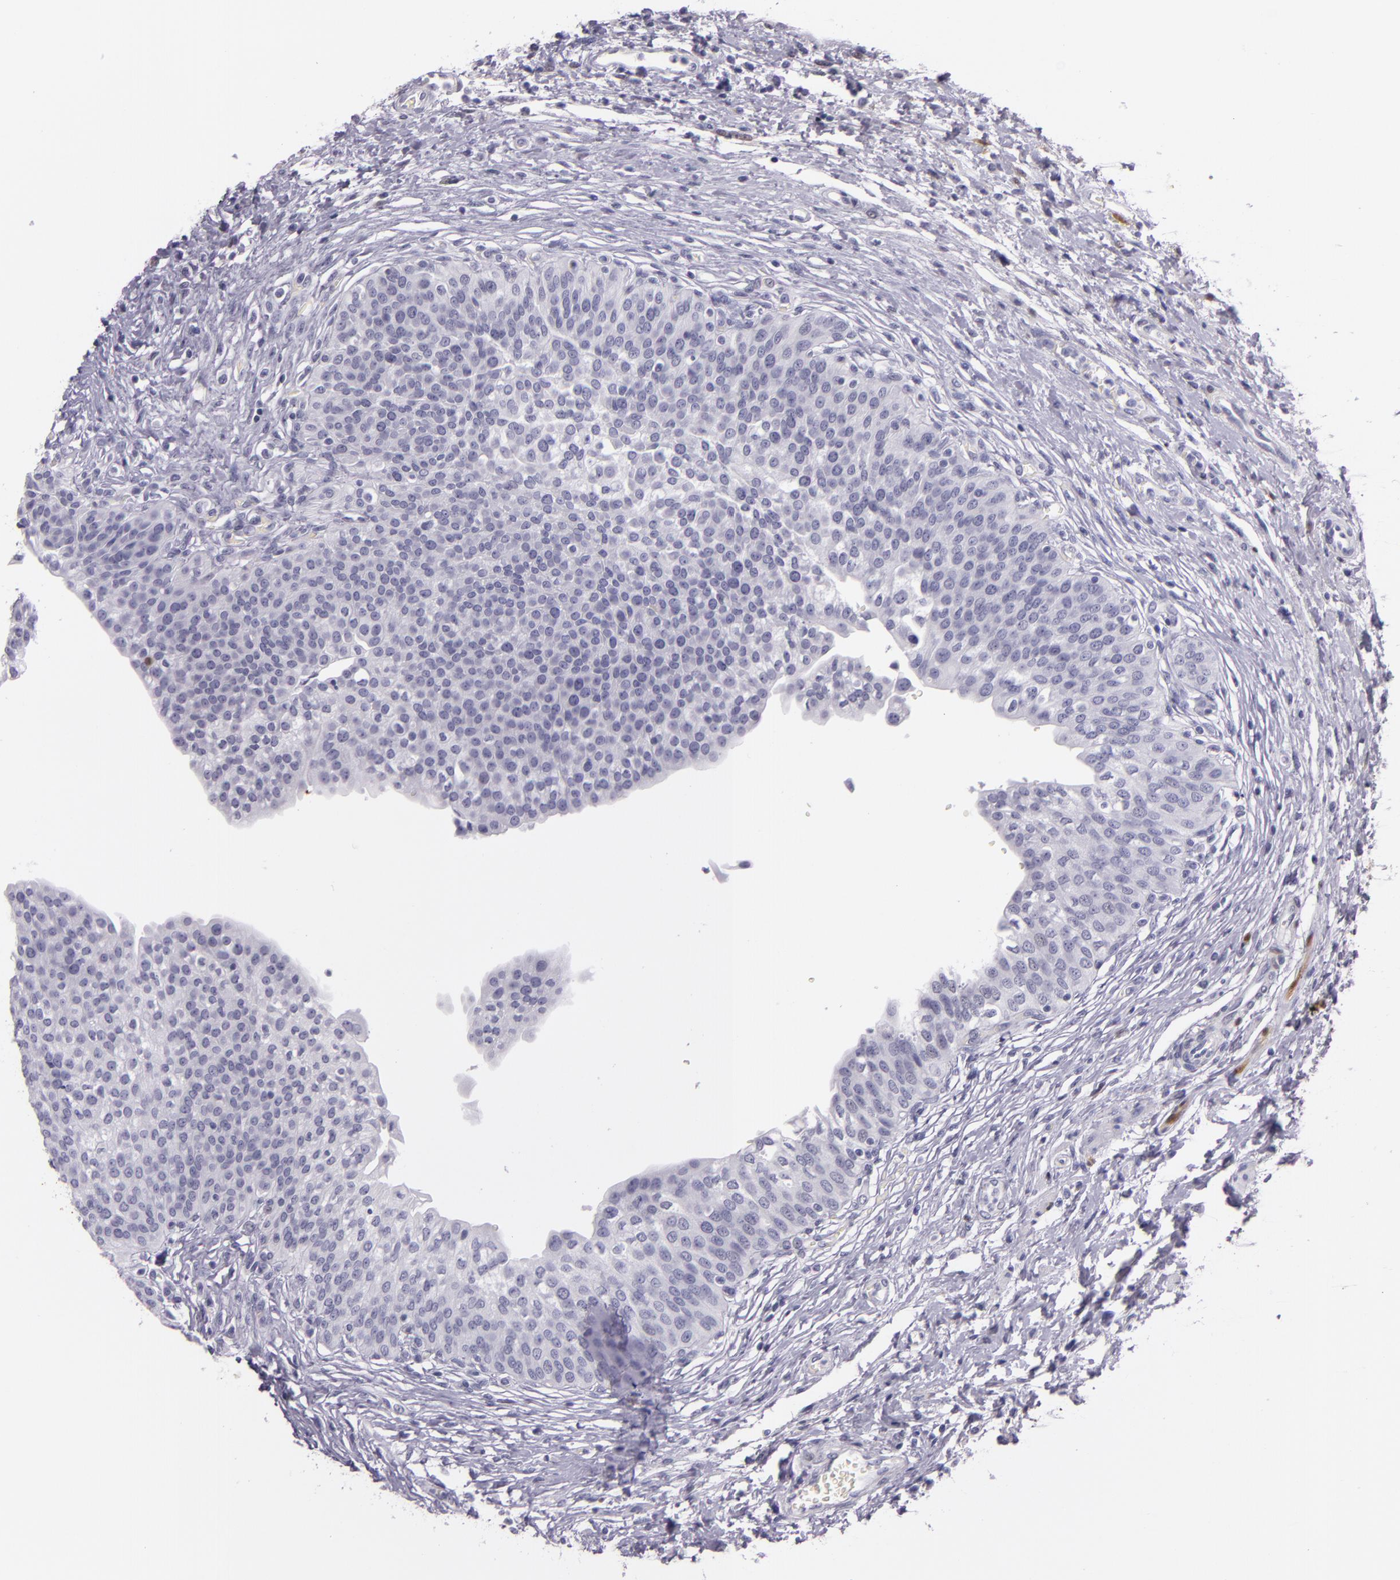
{"staining": {"intensity": "negative", "quantity": "none", "location": "none"}, "tissue": "urinary bladder", "cell_type": "Urothelial cells", "image_type": "normal", "snomed": [{"axis": "morphology", "description": "Normal tissue, NOS"}, {"axis": "topography", "description": "Smooth muscle"}, {"axis": "topography", "description": "Urinary bladder"}], "caption": "Urothelial cells are negative for protein expression in unremarkable human urinary bladder.", "gene": "MT1A", "patient": {"sex": "male", "age": 35}}